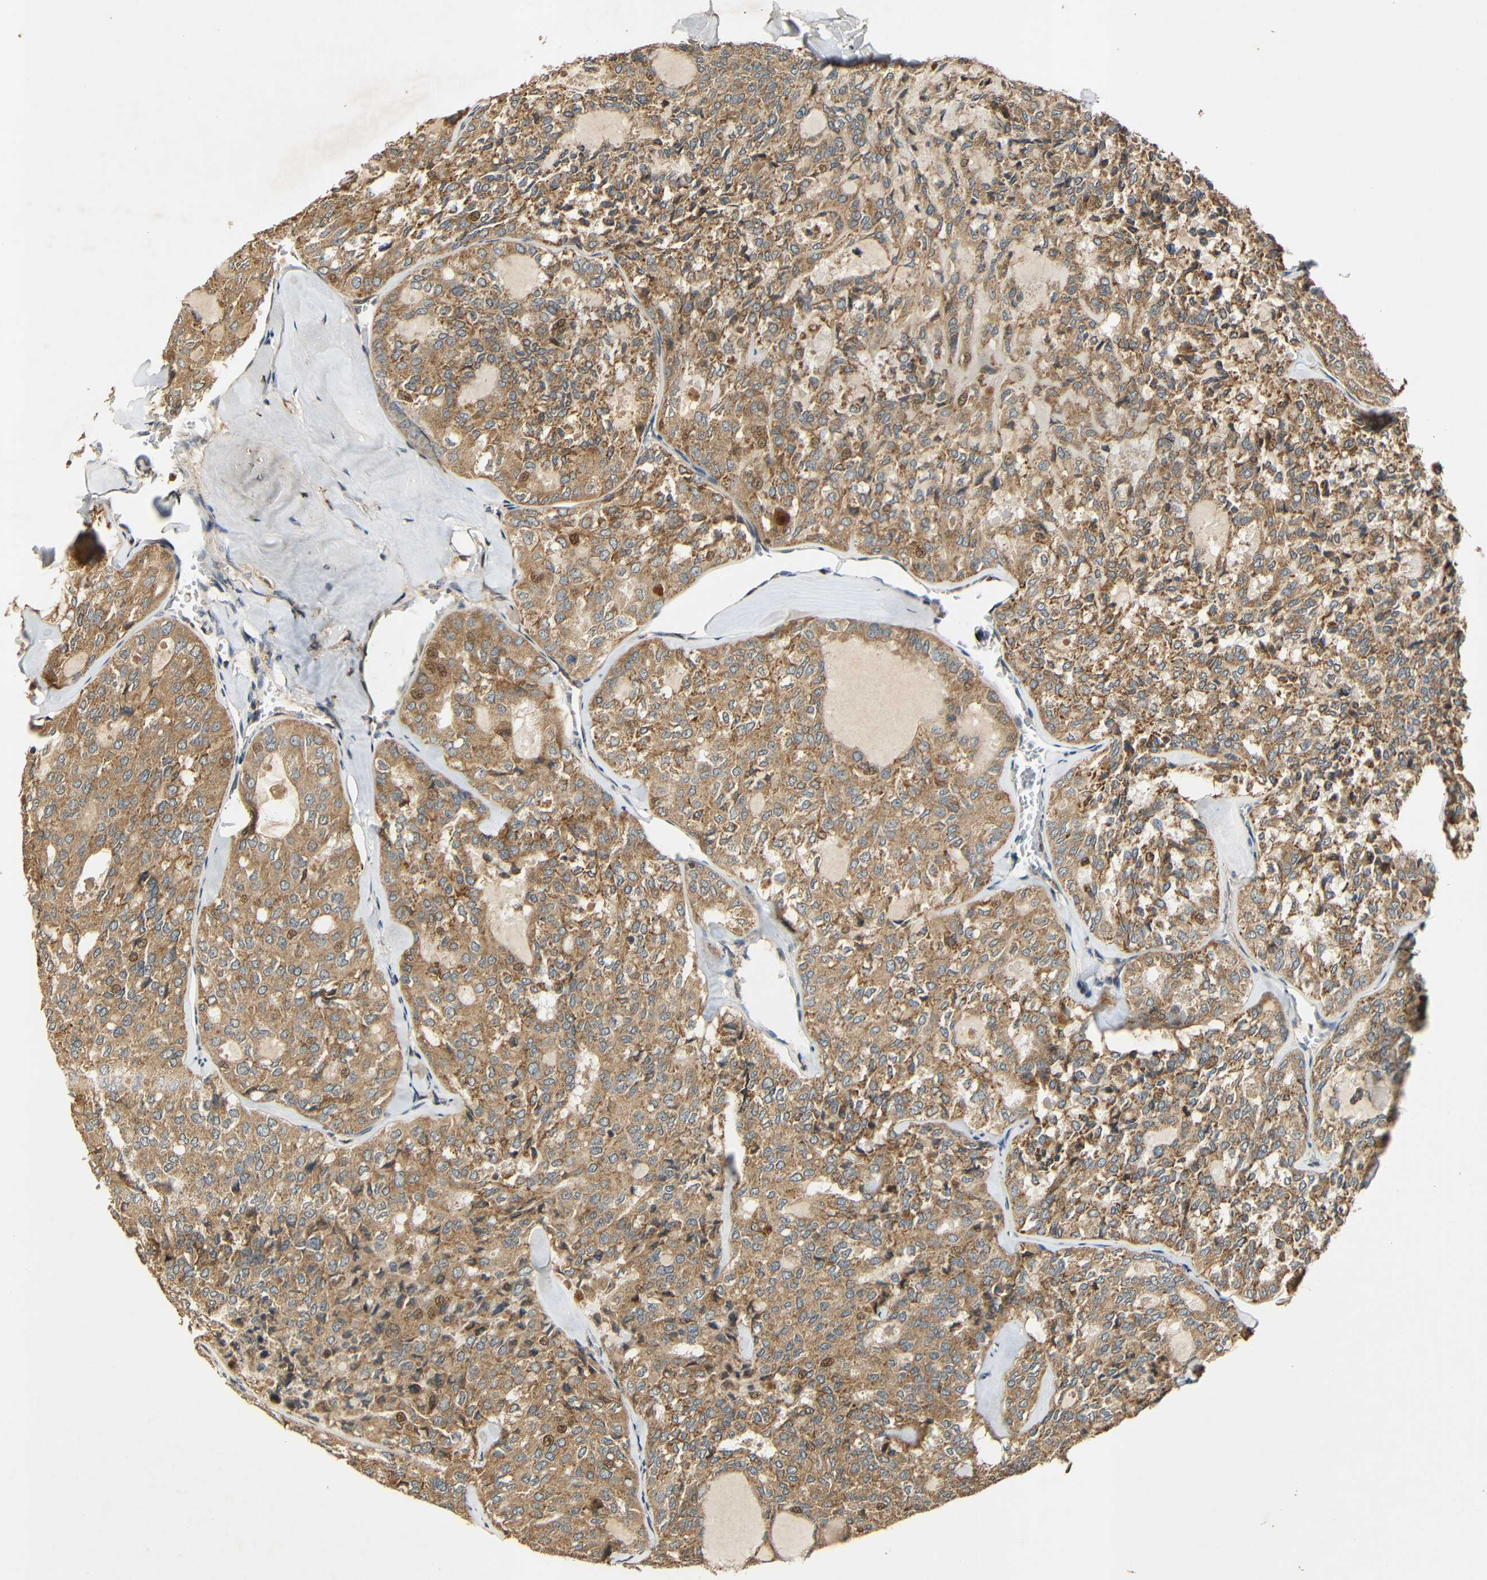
{"staining": {"intensity": "moderate", "quantity": ">75%", "location": "cytoplasmic/membranous,nuclear"}, "tissue": "thyroid cancer", "cell_type": "Tumor cells", "image_type": "cancer", "snomed": [{"axis": "morphology", "description": "Follicular adenoma carcinoma, NOS"}, {"axis": "topography", "description": "Thyroid gland"}], "caption": "High-magnification brightfield microscopy of thyroid follicular adenoma carcinoma stained with DAB (brown) and counterstained with hematoxylin (blue). tumor cells exhibit moderate cytoplasmic/membranous and nuclear staining is seen in approximately>75% of cells.", "gene": "KAZALD1", "patient": {"sex": "male", "age": 75}}